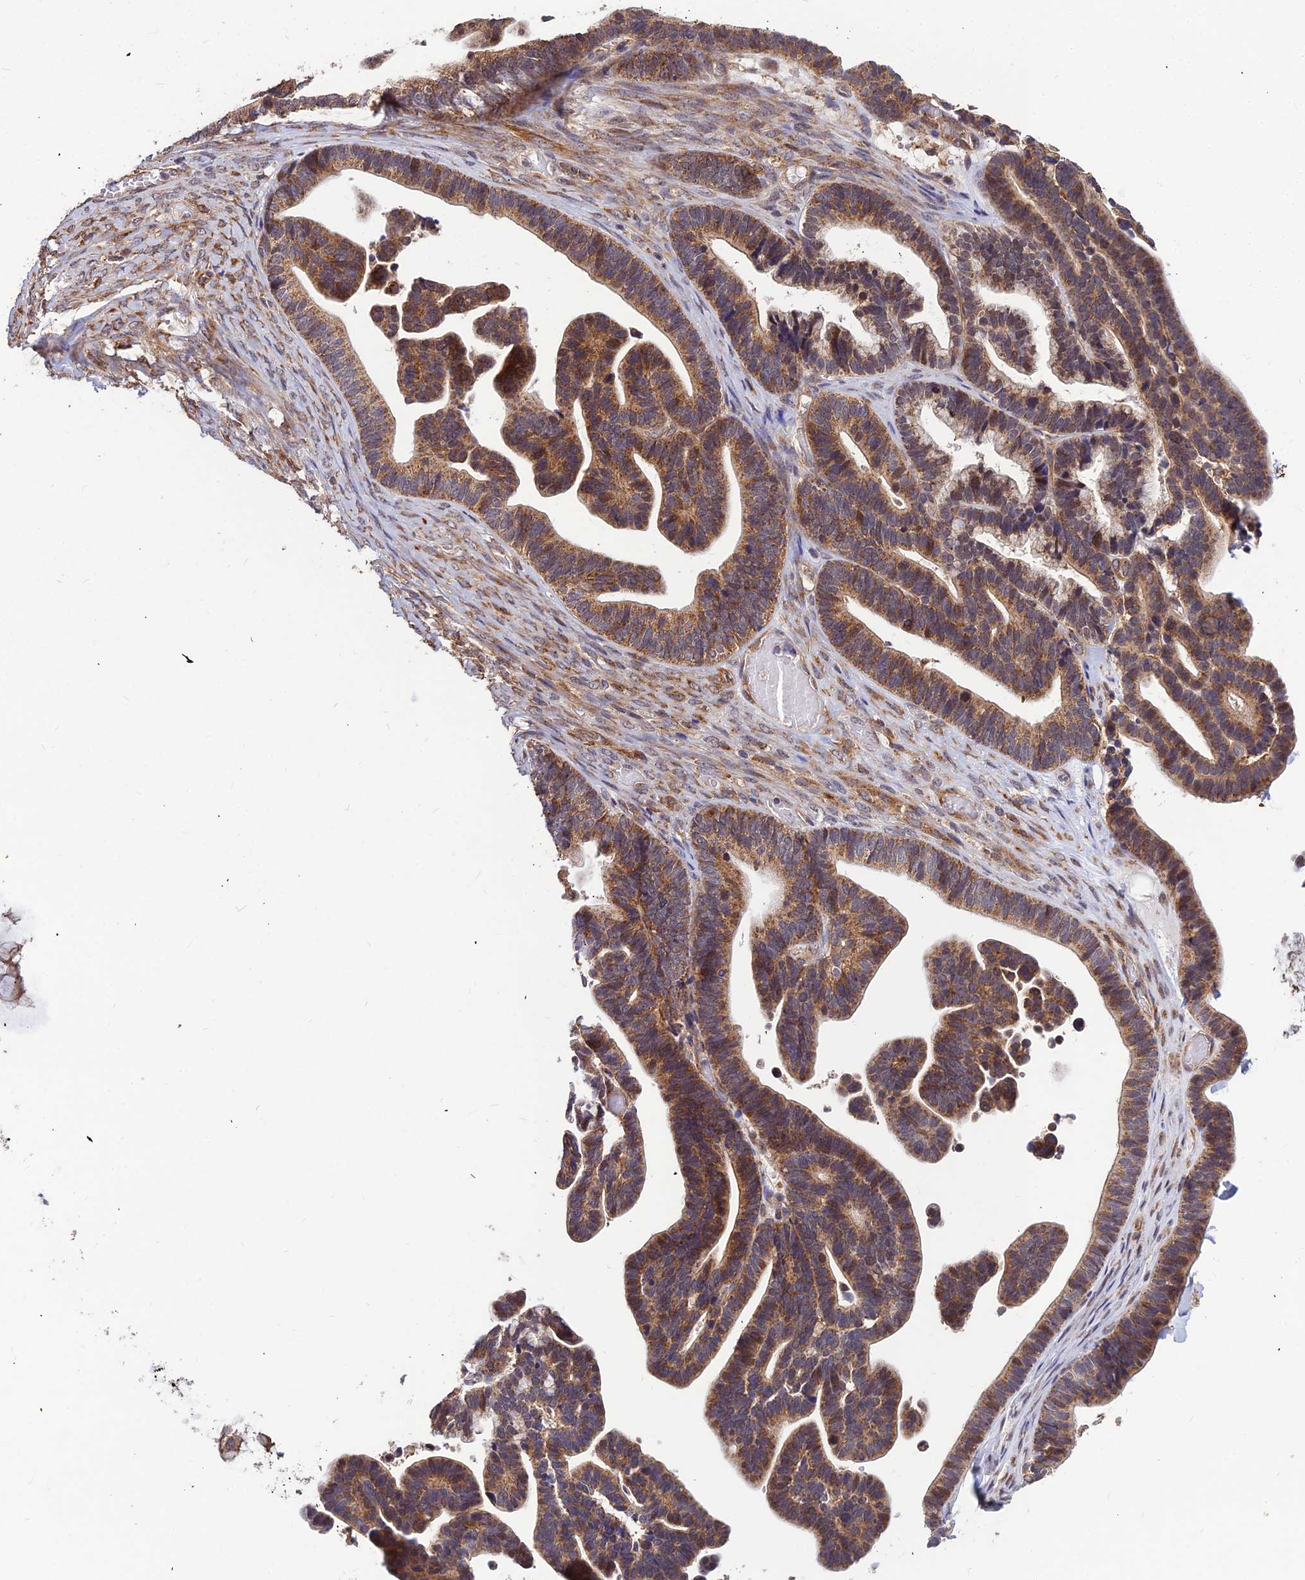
{"staining": {"intensity": "moderate", "quantity": ">75%", "location": "cytoplasmic/membranous"}, "tissue": "ovarian cancer", "cell_type": "Tumor cells", "image_type": "cancer", "snomed": [{"axis": "morphology", "description": "Cystadenocarcinoma, serous, NOS"}, {"axis": "topography", "description": "Ovary"}], "caption": "Tumor cells reveal medium levels of moderate cytoplasmic/membranous expression in approximately >75% of cells in serous cystadenocarcinoma (ovarian).", "gene": "LEKR1", "patient": {"sex": "female", "age": 56}}